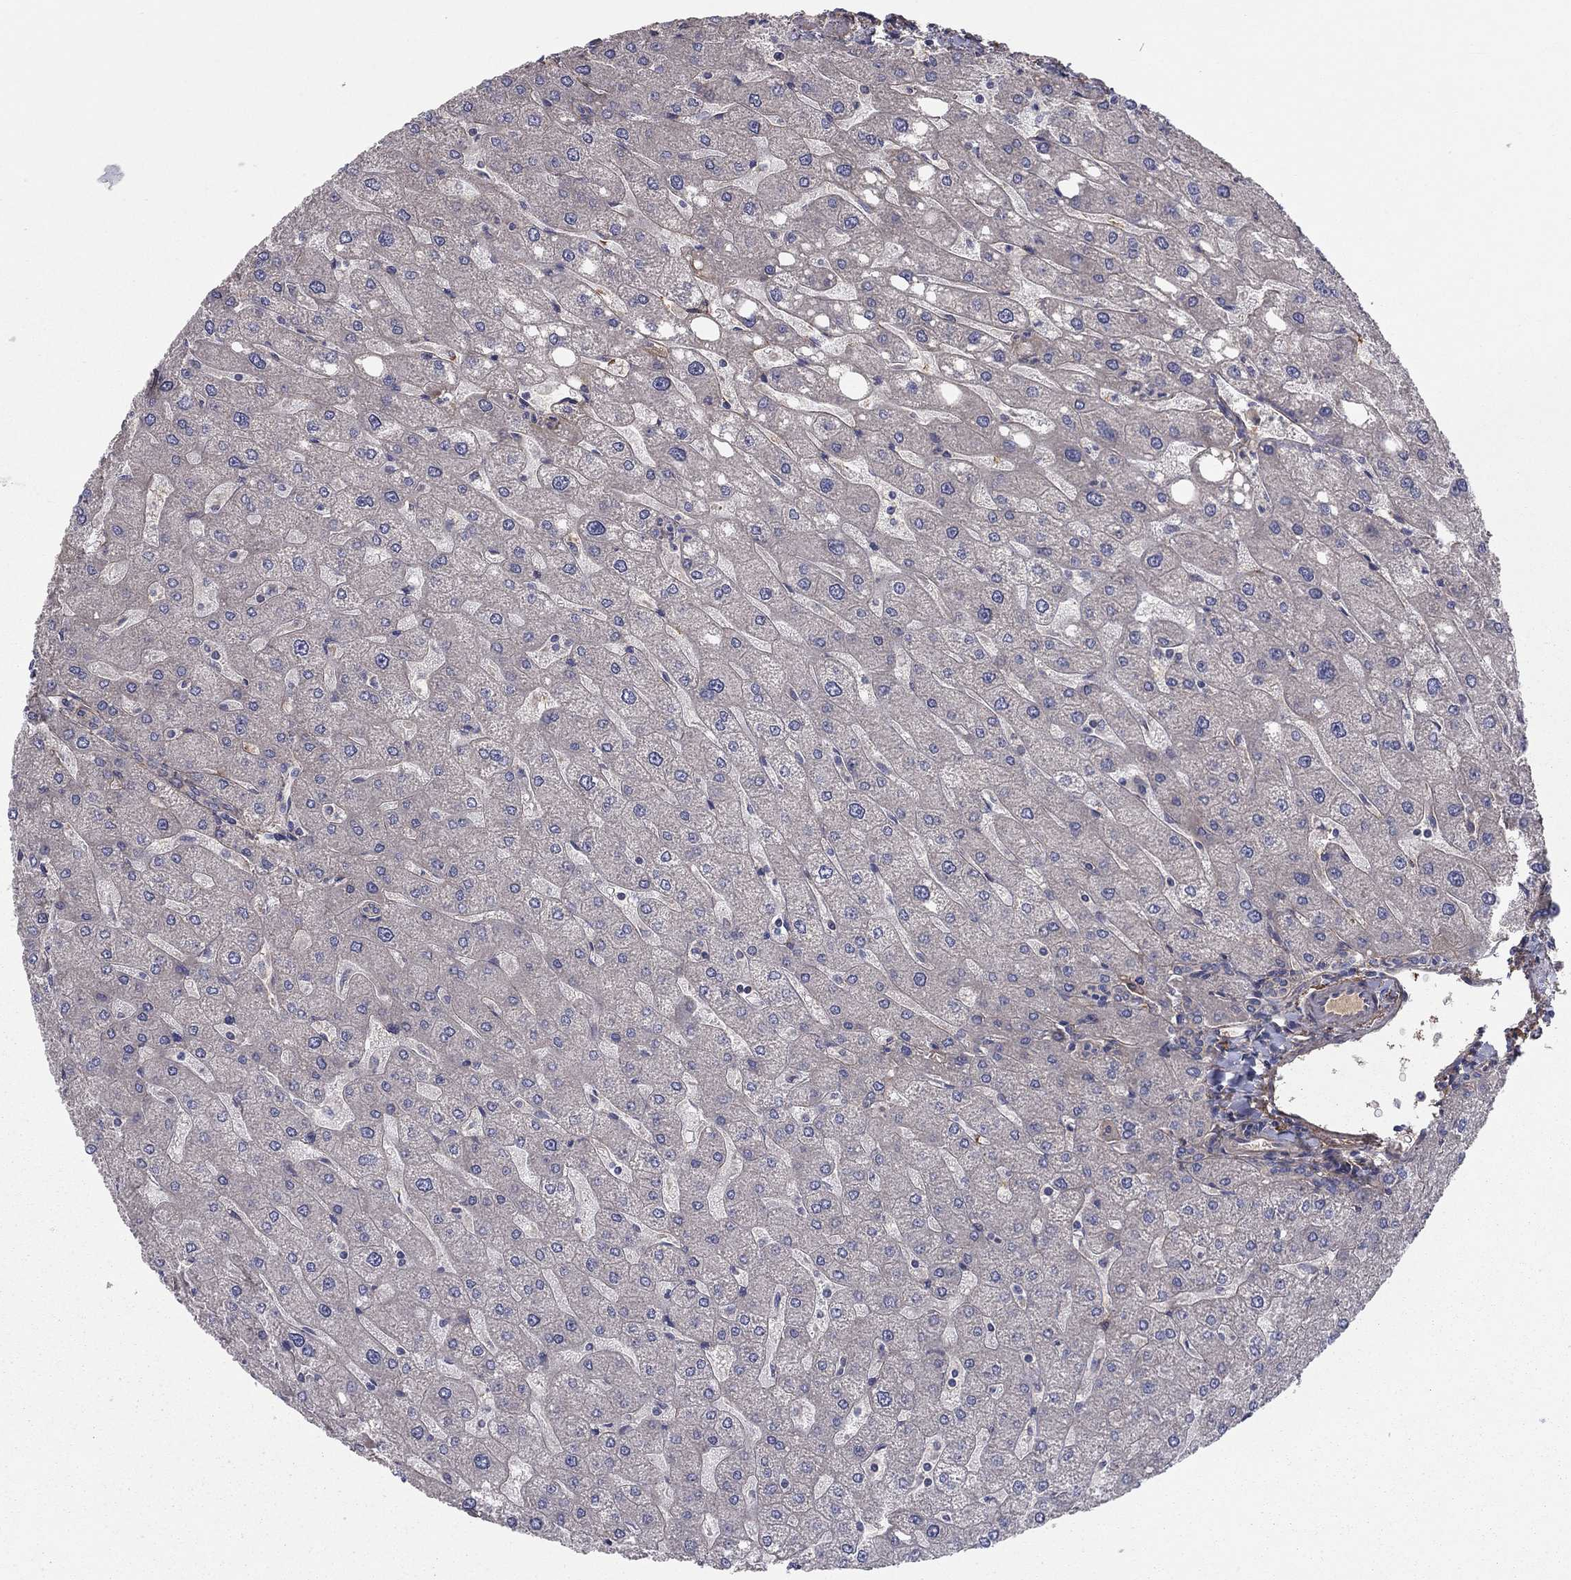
{"staining": {"intensity": "negative", "quantity": "none", "location": "none"}, "tissue": "liver", "cell_type": "Cholangiocytes", "image_type": "normal", "snomed": [{"axis": "morphology", "description": "Normal tissue, NOS"}, {"axis": "topography", "description": "Liver"}], "caption": "IHC histopathology image of benign liver: liver stained with DAB (3,3'-diaminobenzidine) shows no significant protein expression in cholangiocytes.", "gene": "RNF123", "patient": {"sex": "male", "age": 67}}